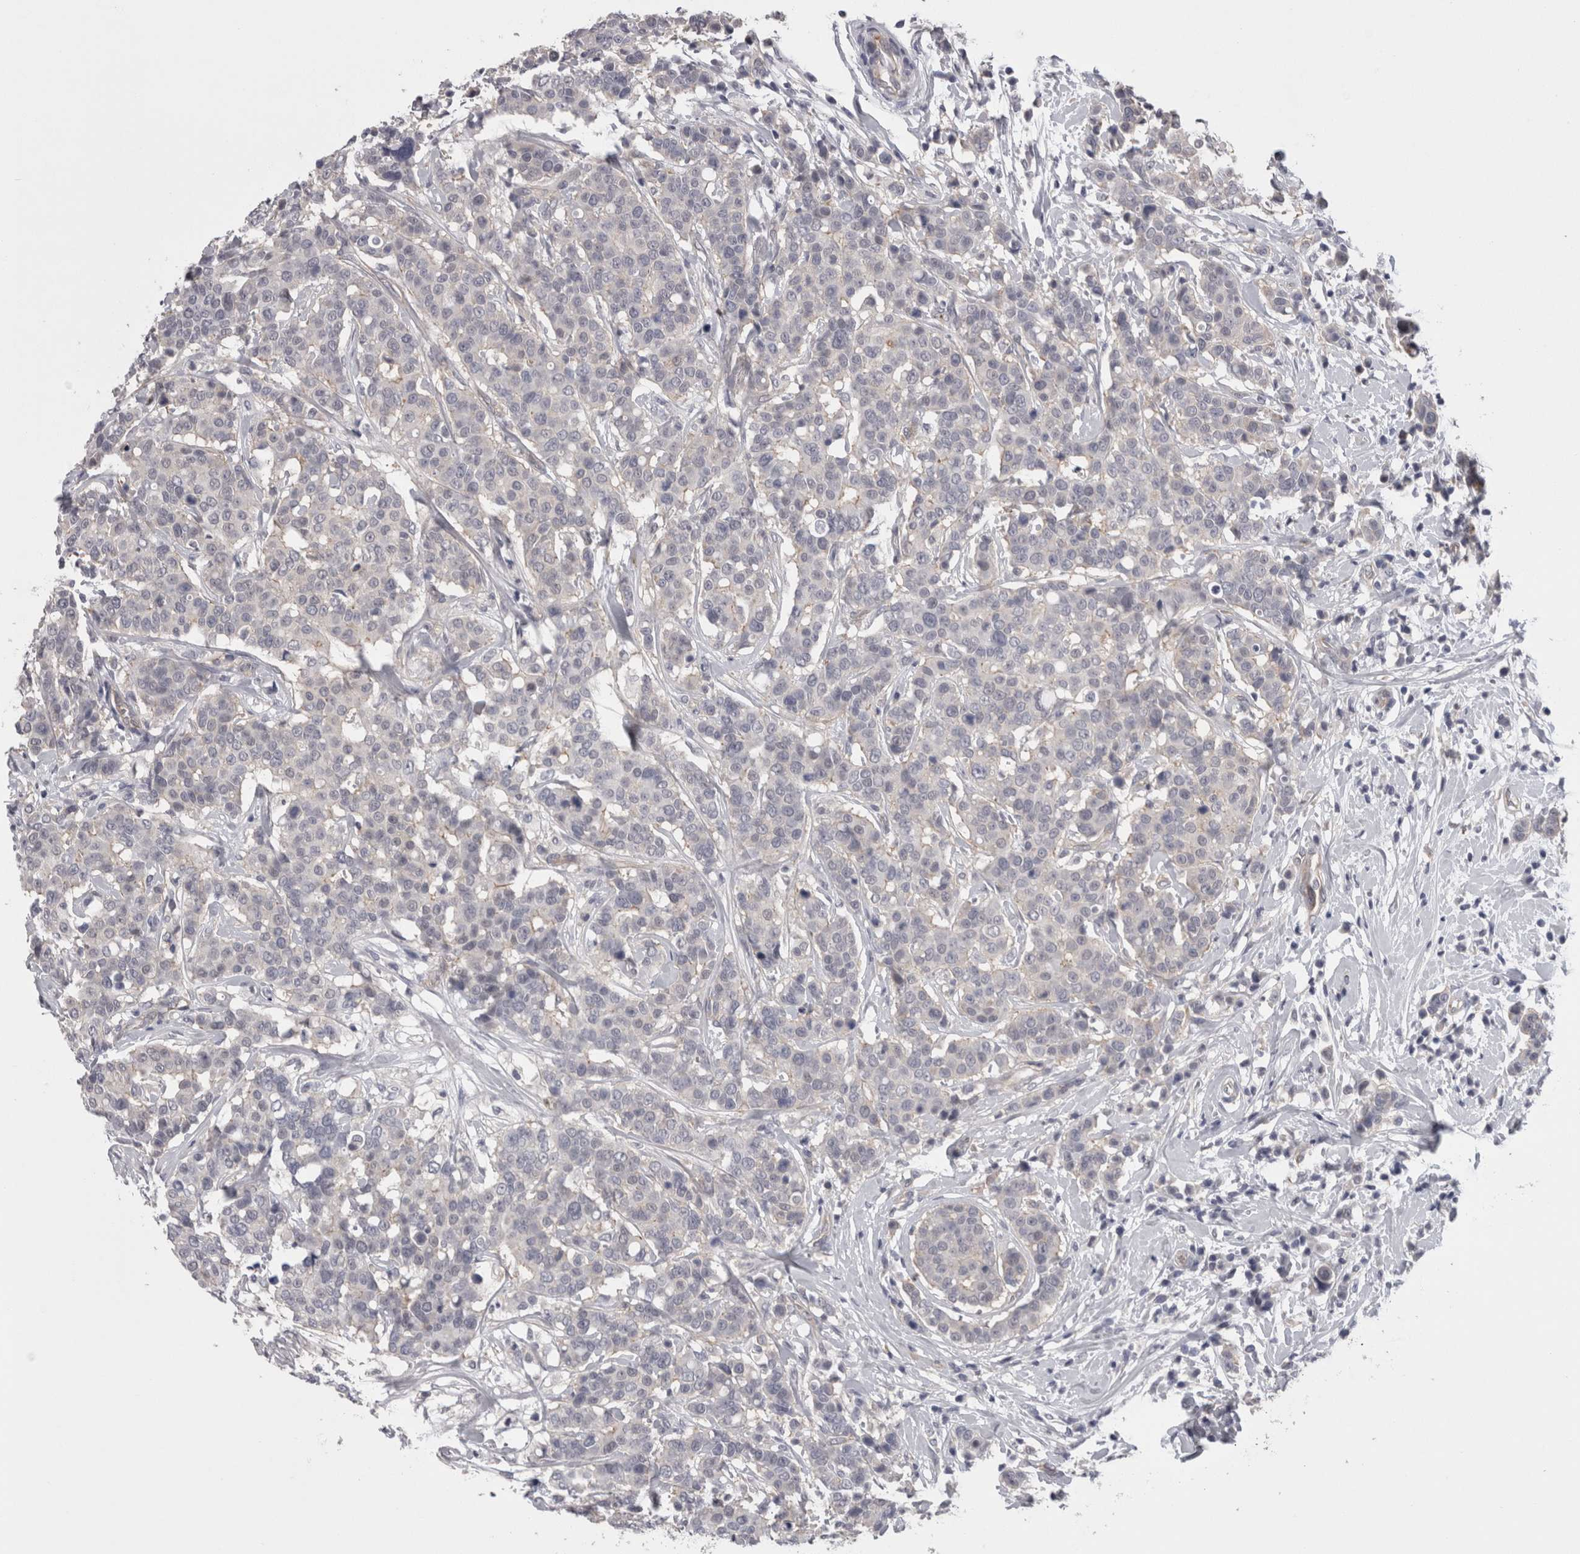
{"staining": {"intensity": "negative", "quantity": "none", "location": "none"}, "tissue": "breast cancer", "cell_type": "Tumor cells", "image_type": "cancer", "snomed": [{"axis": "morphology", "description": "Duct carcinoma"}, {"axis": "topography", "description": "Breast"}], "caption": "A high-resolution photomicrograph shows IHC staining of breast cancer, which displays no significant positivity in tumor cells.", "gene": "LYZL6", "patient": {"sex": "female", "age": 27}}